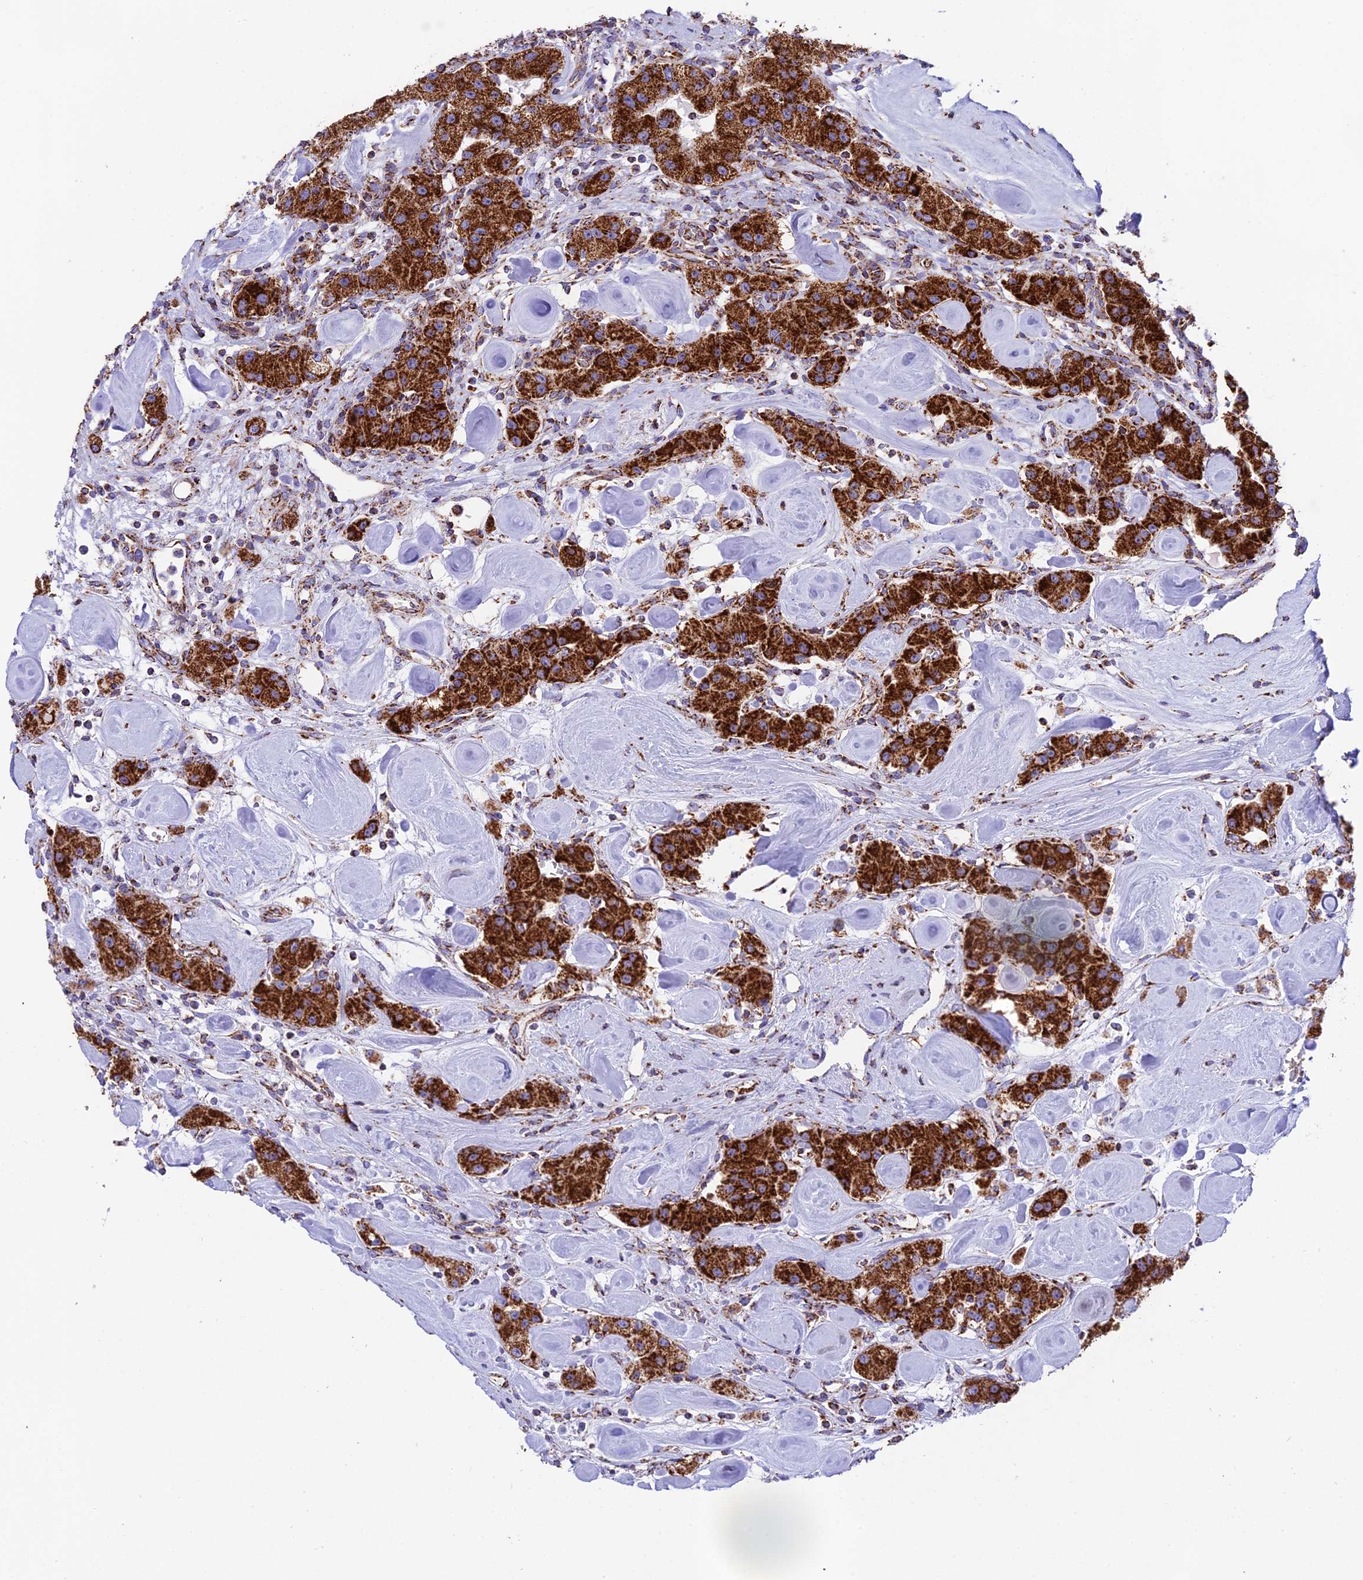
{"staining": {"intensity": "strong", "quantity": ">75%", "location": "cytoplasmic/membranous"}, "tissue": "carcinoid", "cell_type": "Tumor cells", "image_type": "cancer", "snomed": [{"axis": "morphology", "description": "Carcinoid, malignant, NOS"}, {"axis": "topography", "description": "Pancreas"}], "caption": "IHC of carcinoid (malignant) reveals high levels of strong cytoplasmic/membranous positivity in about >75% of tumor cells. (IHC, brightfield microscopy, high magnification).", "gene": "CHCHD3", "patient": {"sex": "male", "age": 41}}